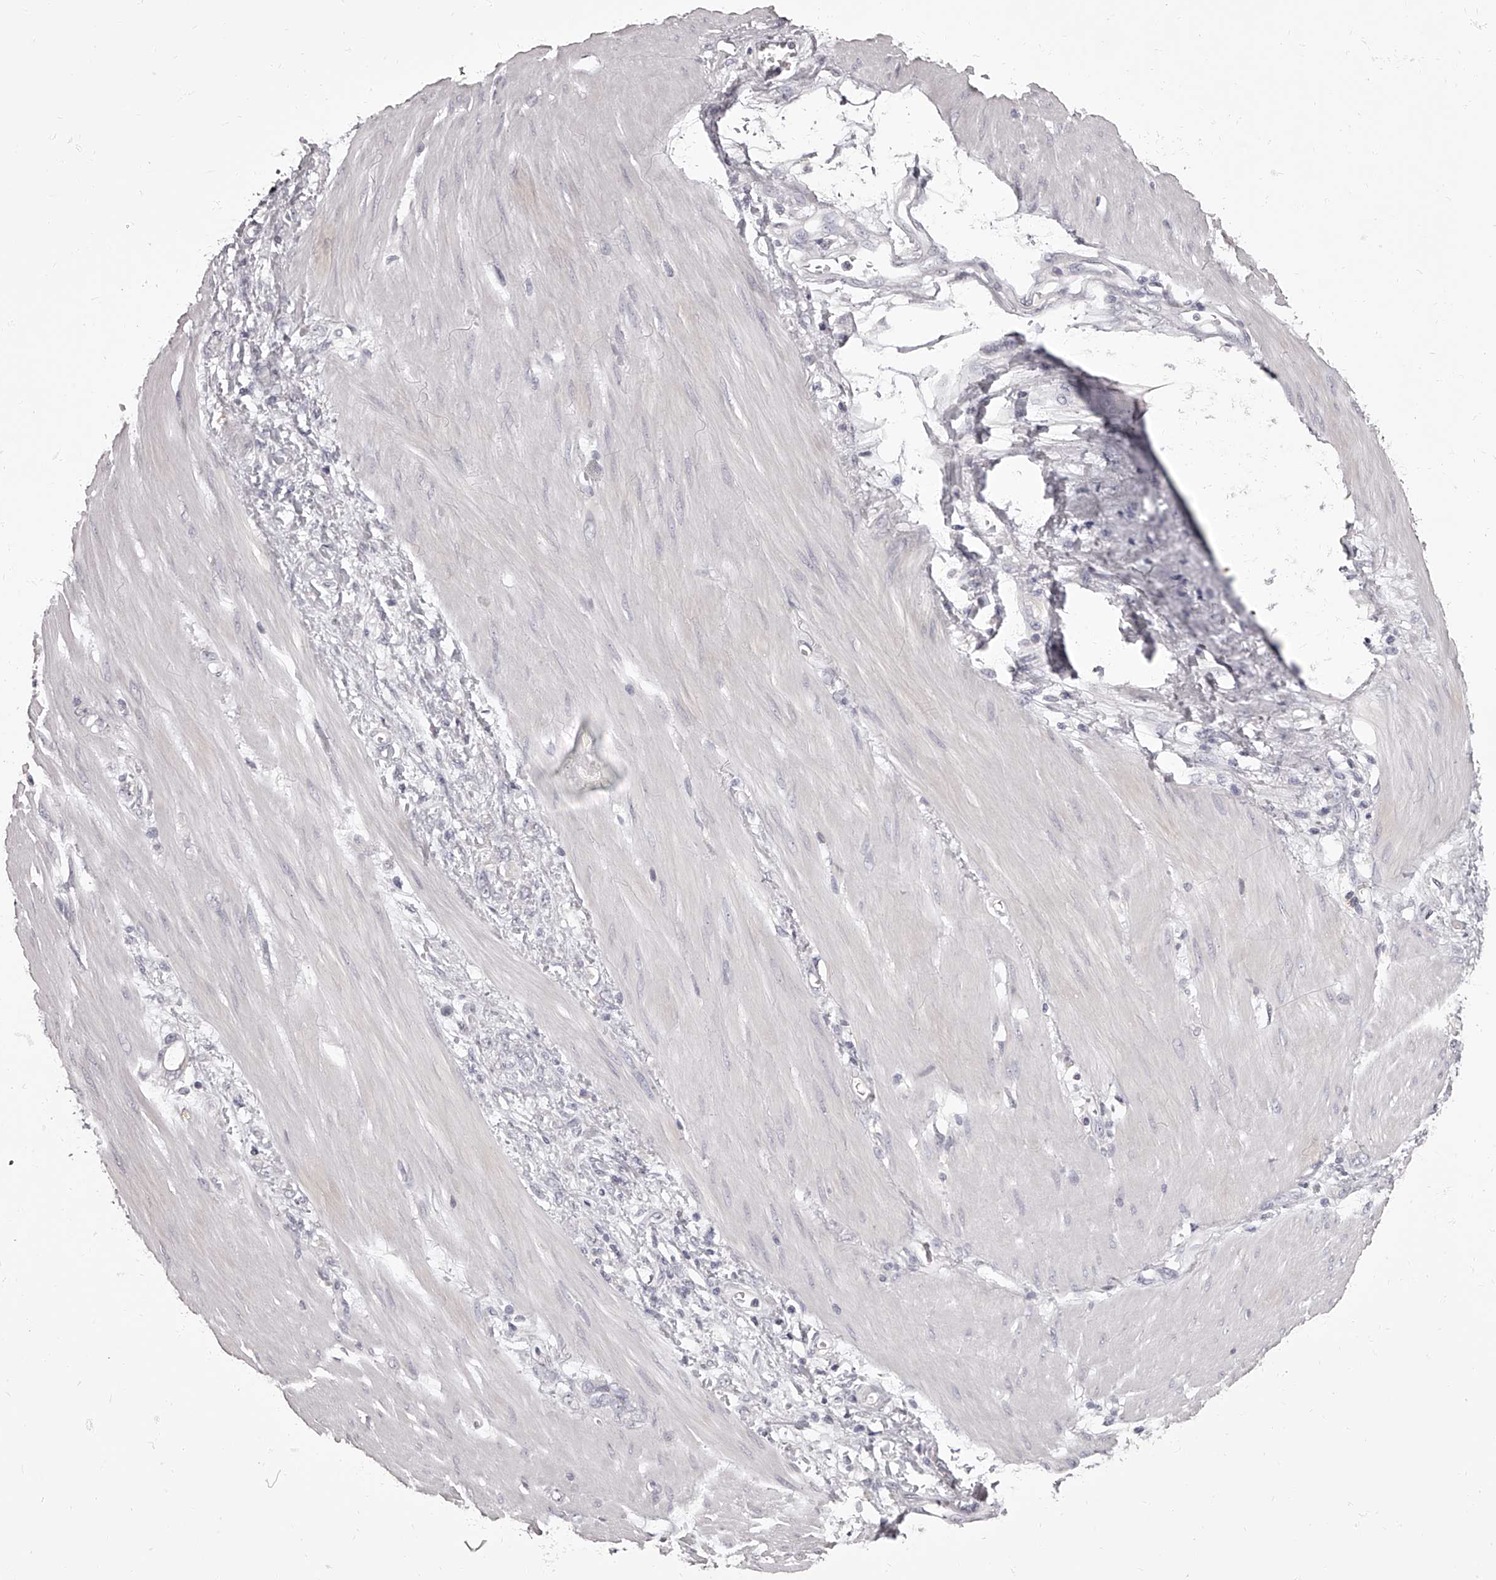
{"staining": {"intensity": "negative", "quantity": "none", "location": "none"}, "tissue": "stomach cancer", "cell_type": "Tumor cells", "image_type": "cancer", "snomed": [{"axis": "morphology", "description": "Adenocarcinoma, NOS"}, {"axis": "topography", "description": "Stomach"}], "caption": "Human stomach cancer (adenocarcinoma) stained for a protein using IHC shows no expression in tumor cells.", "gene": "APEH", "patient": {"sex": "female", "age": 76}}